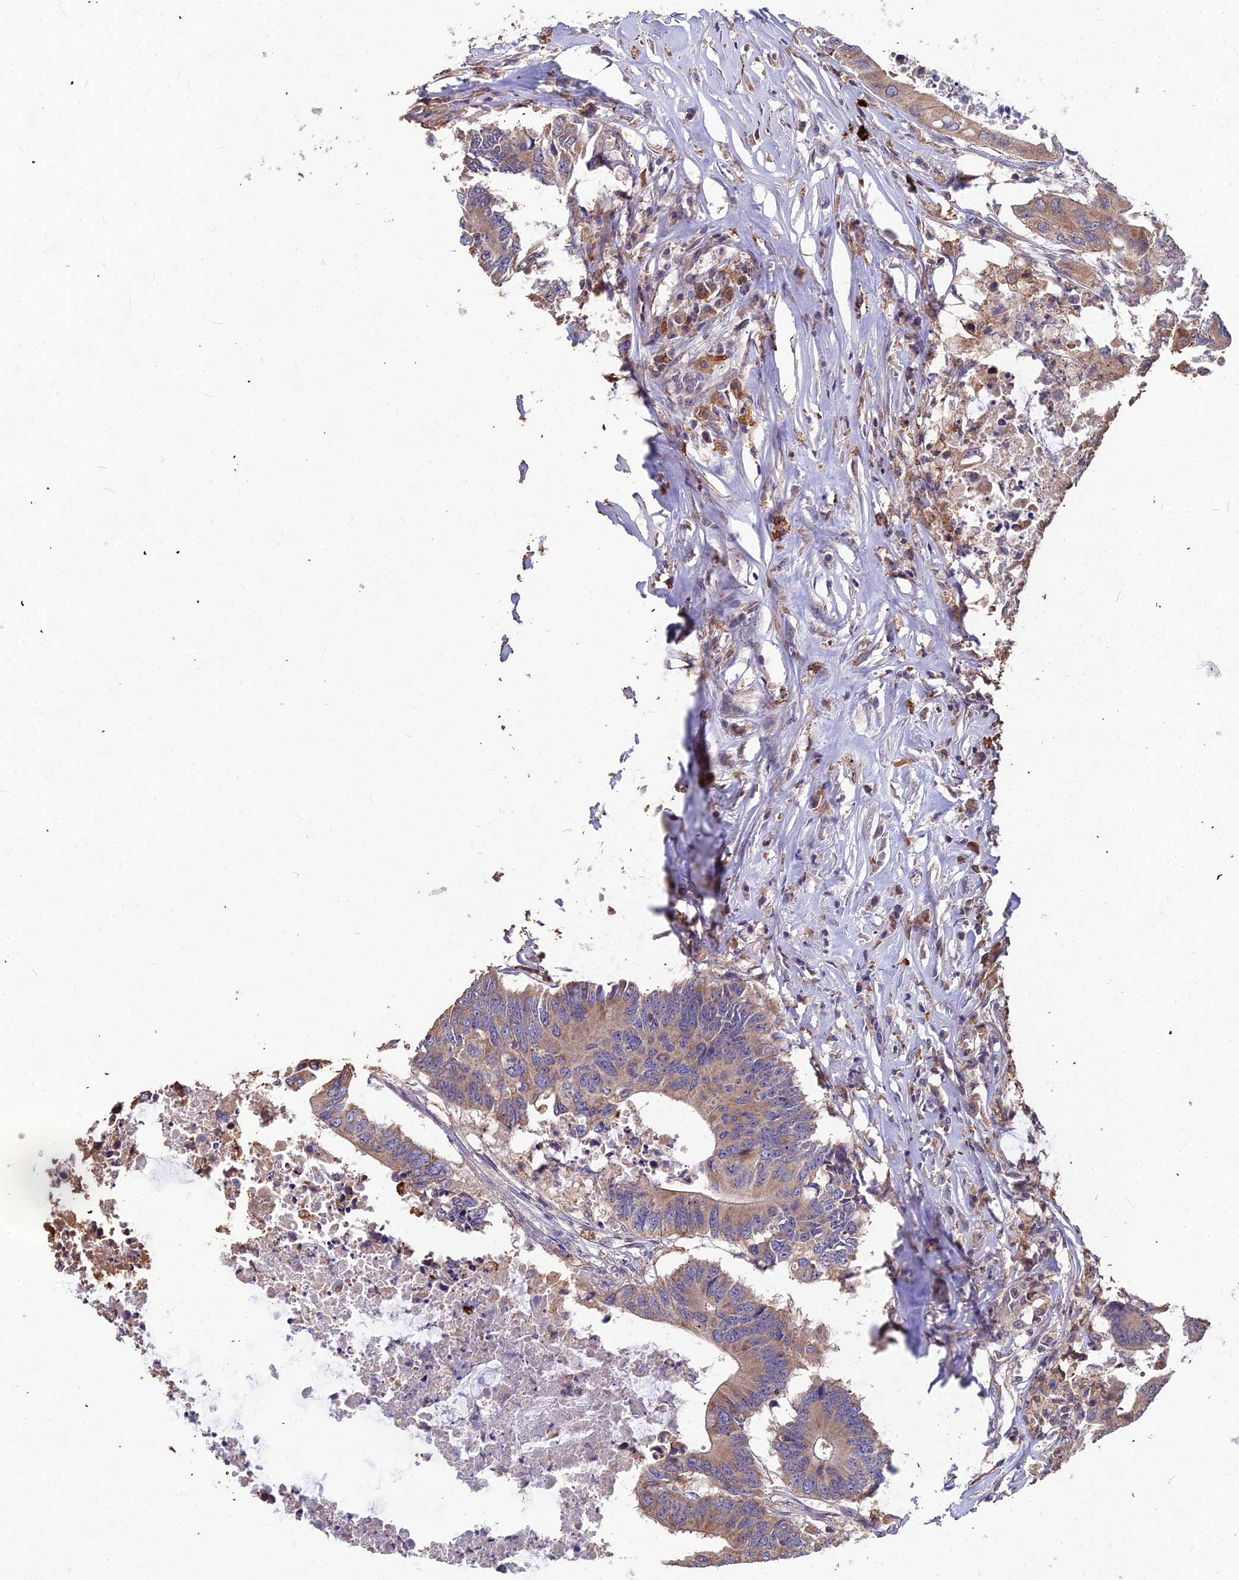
{"staining": {"intensity": "weak", "quantity": ">75%", "location": "cytoplasmic/membranous"}, "tissue": "colorectal cancer", "cell_type": "Tumor cells", "image_type": "cancer", "snomed": [{"axis": "morphology", "description": "Adenocarcinoma, NOS"}, {"axis": "topography", "description": "Colon"}], "caption": "Tumor cells reveal low levels of weak cytoplasmic/membranous staining in approximately >75% of cells in human adenocarcinoma (colorectal). Using DAB (brown) and hematoxylin (blue) stains, captured at high magnification using brightfield microscopy.", "gene": "LEKR1", "patient": {"sex": "male", "age": 71}}